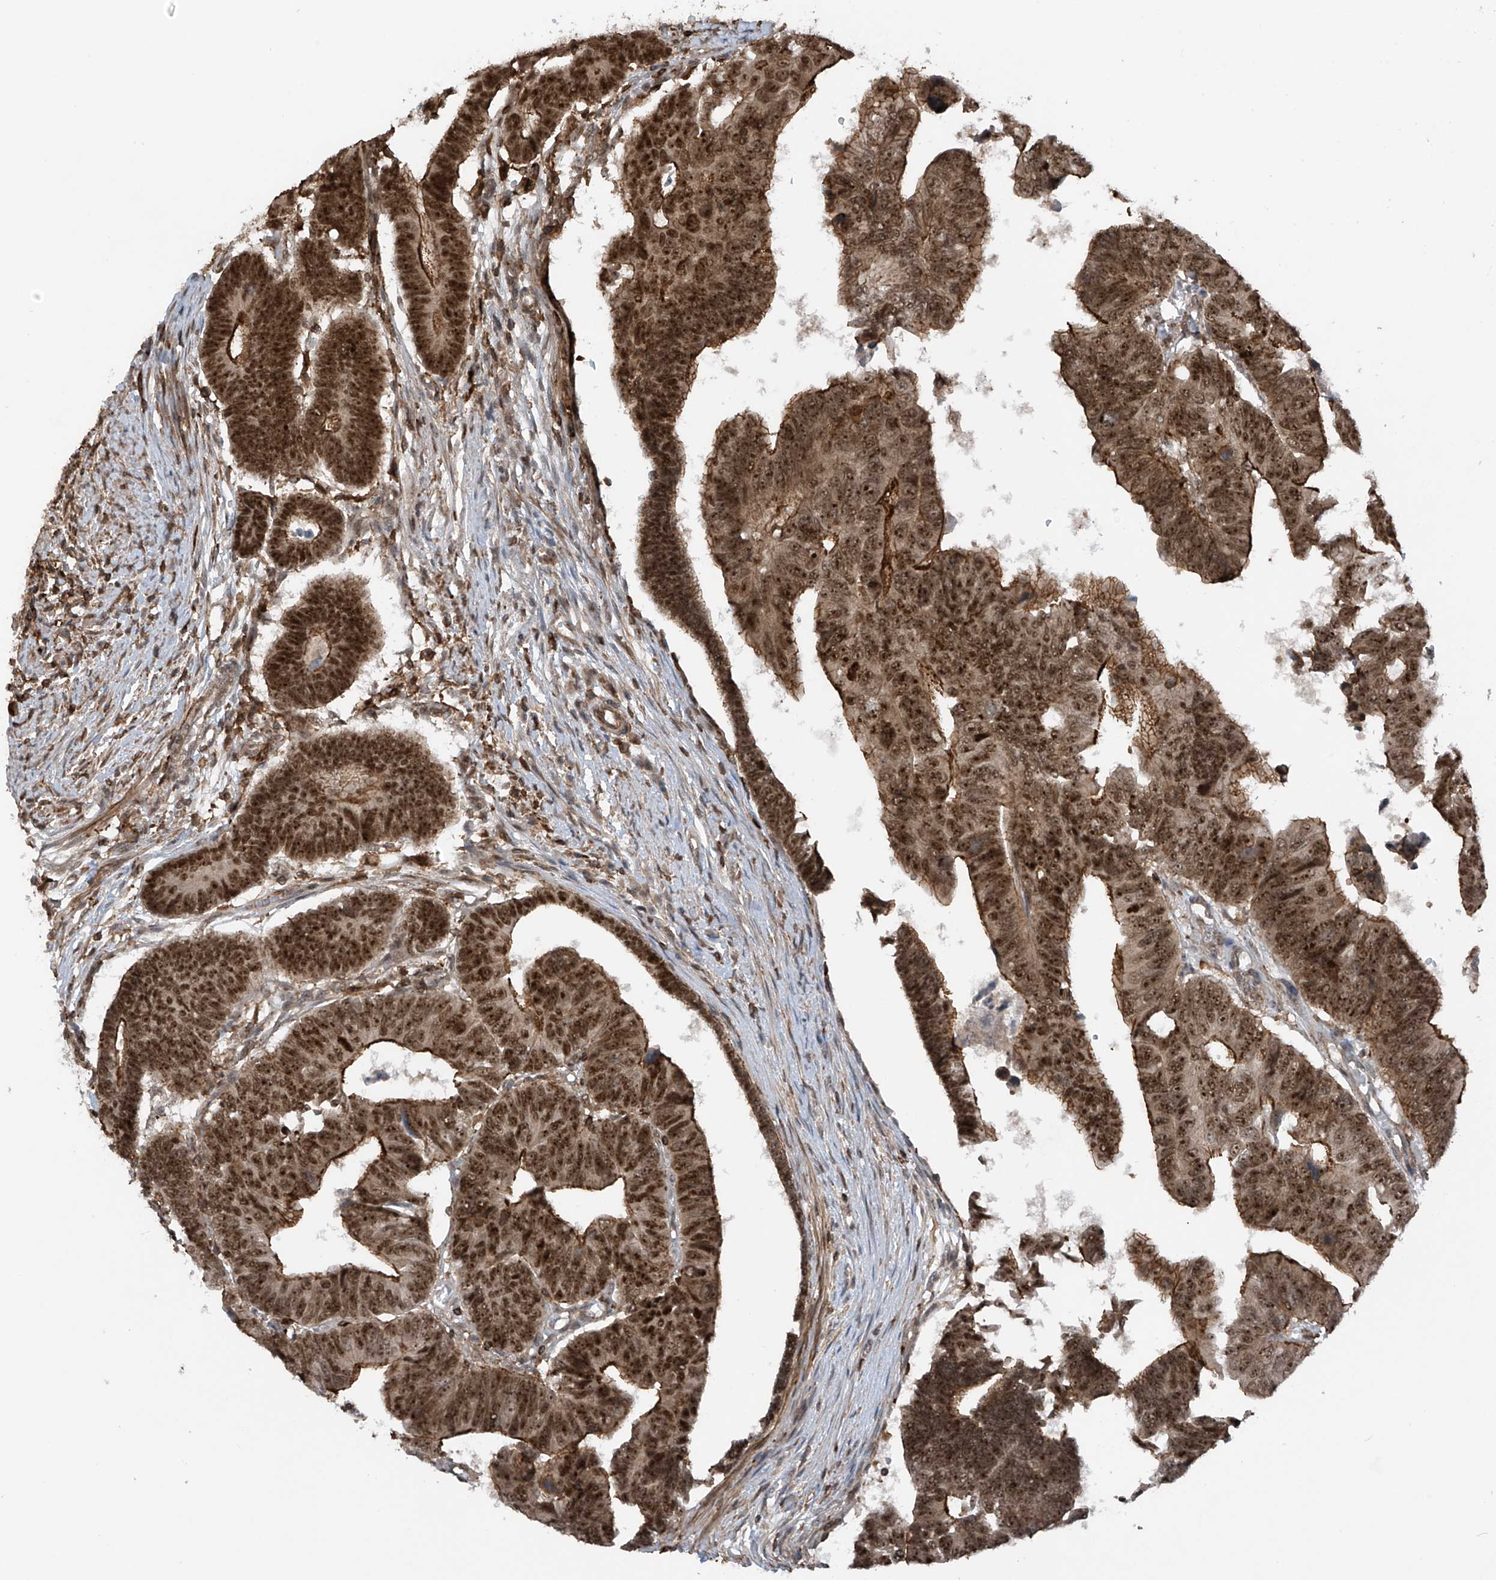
{"staining": {"intensity": "strong", "quantity": ">75%", "location": "cytoplasmic/membranous,nuclear"}, "tissue": "colorectal cancer", "cell_type": "Tumor cells", "image_type": "cancer", "snomed": [{"axis": "morphology", "description": "Adenocarcinoma, NOS"}, {"axis": "topography", "description": "Rectum"}], "caption": "Adenocarcinoma (colorectal) stained with IHC exhibits strong cytoplasmic/membranous and nuclear positivity in about >75% of tumor cells. (DAB (3,3'-diaminobenzidine) IHC, brown staining for protein, blue staining for nuclei).", "gene": "REPIN1", "patient": {"sex": "female", "age": 65}}